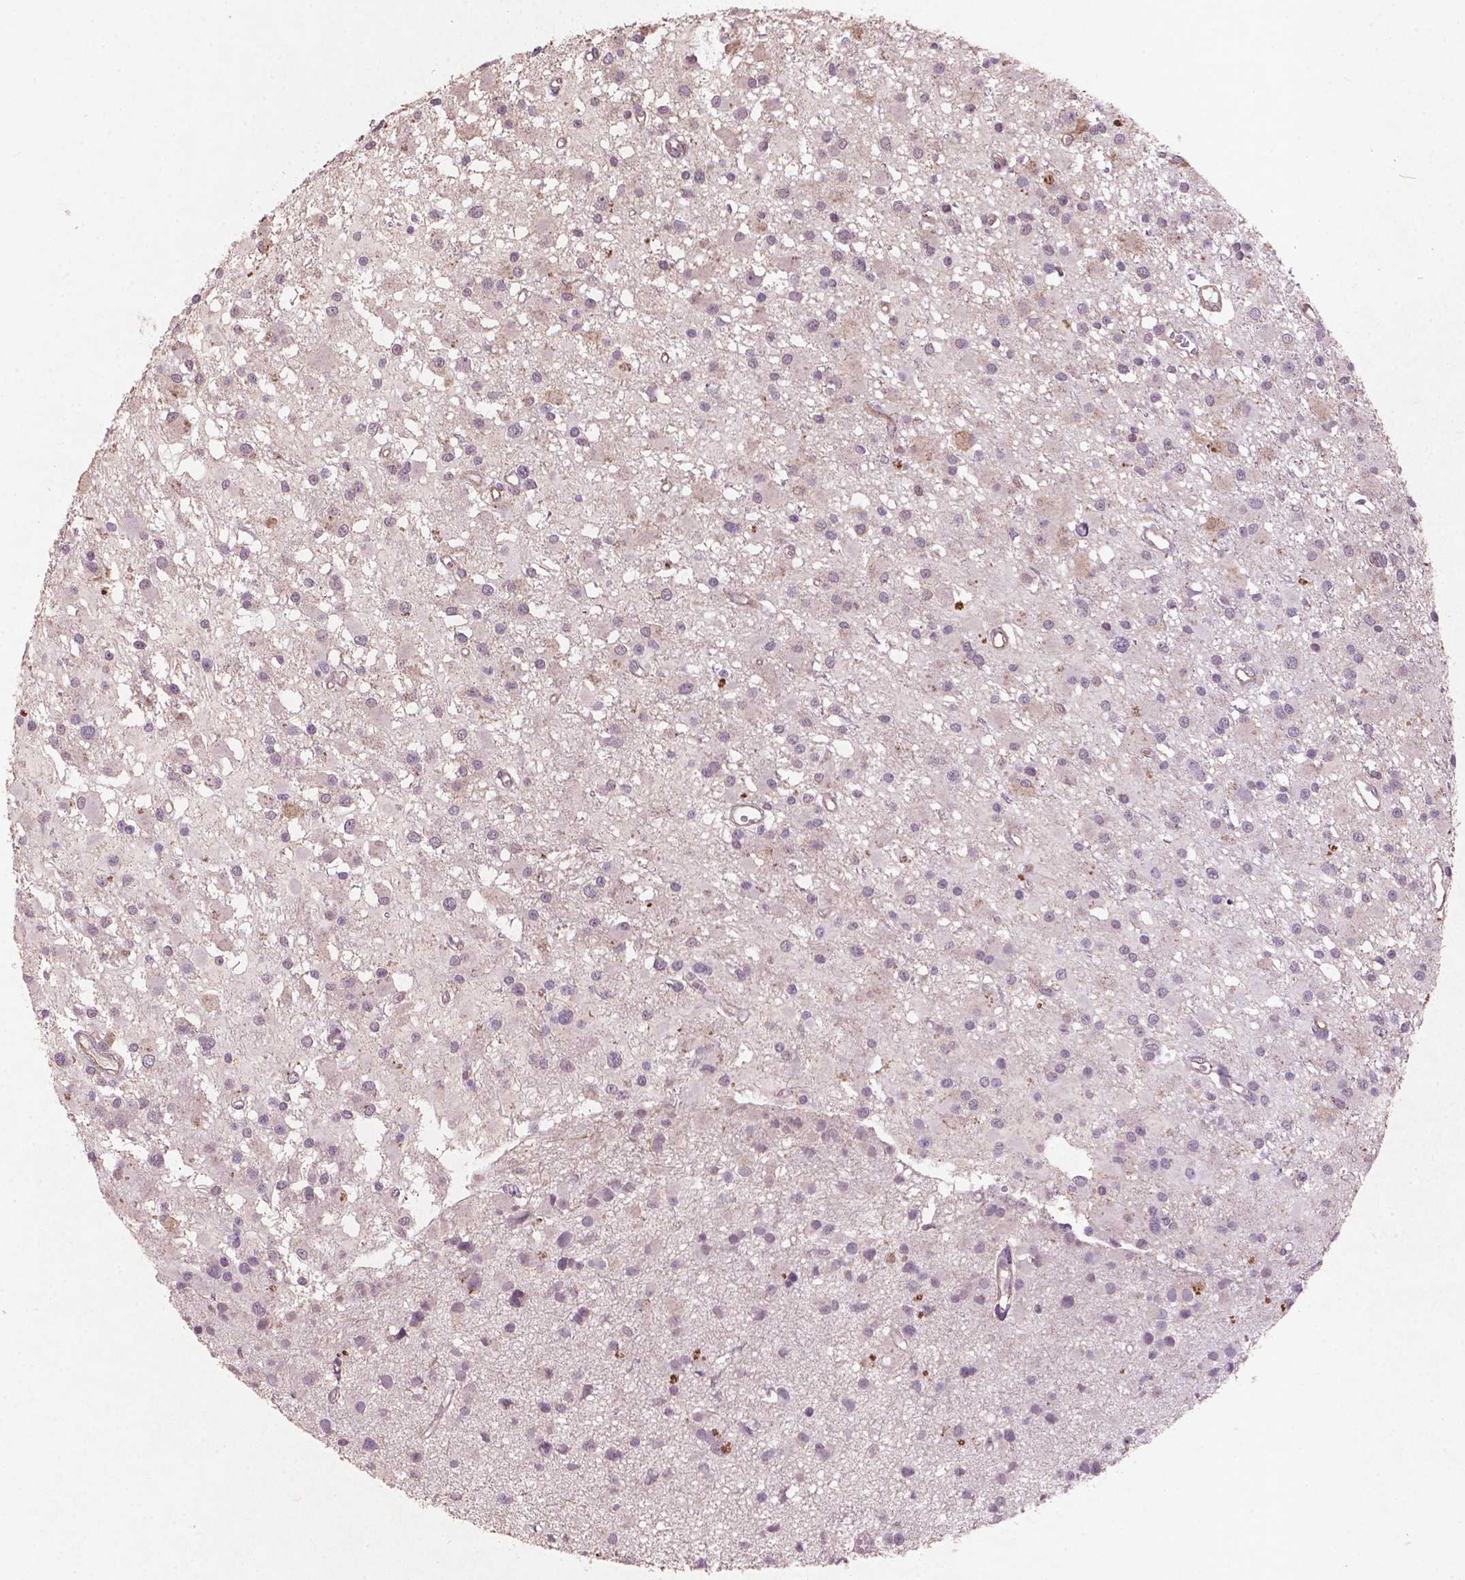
{"staining": {"intensity": "negative", "quantity": "none", "location": "none"}, "tissue": "glioma", "cell_type": "Tumor cells", "image_type": "cancer", "snomed": [{"axis": "morphology", "description": "Glioma, malignant, High grade"}, {"axis": "topography", "description": "Brain"}], "caption": "An IHC image of high-grade glioma (malignant) is shown. There is no staining in tumor cells of high-grade glioma (malignant). (Brightfield microscopy of DAB IHC at high magnification).", "gene": "SMAD2", "patient": {"sex": "male", "age": 54}}